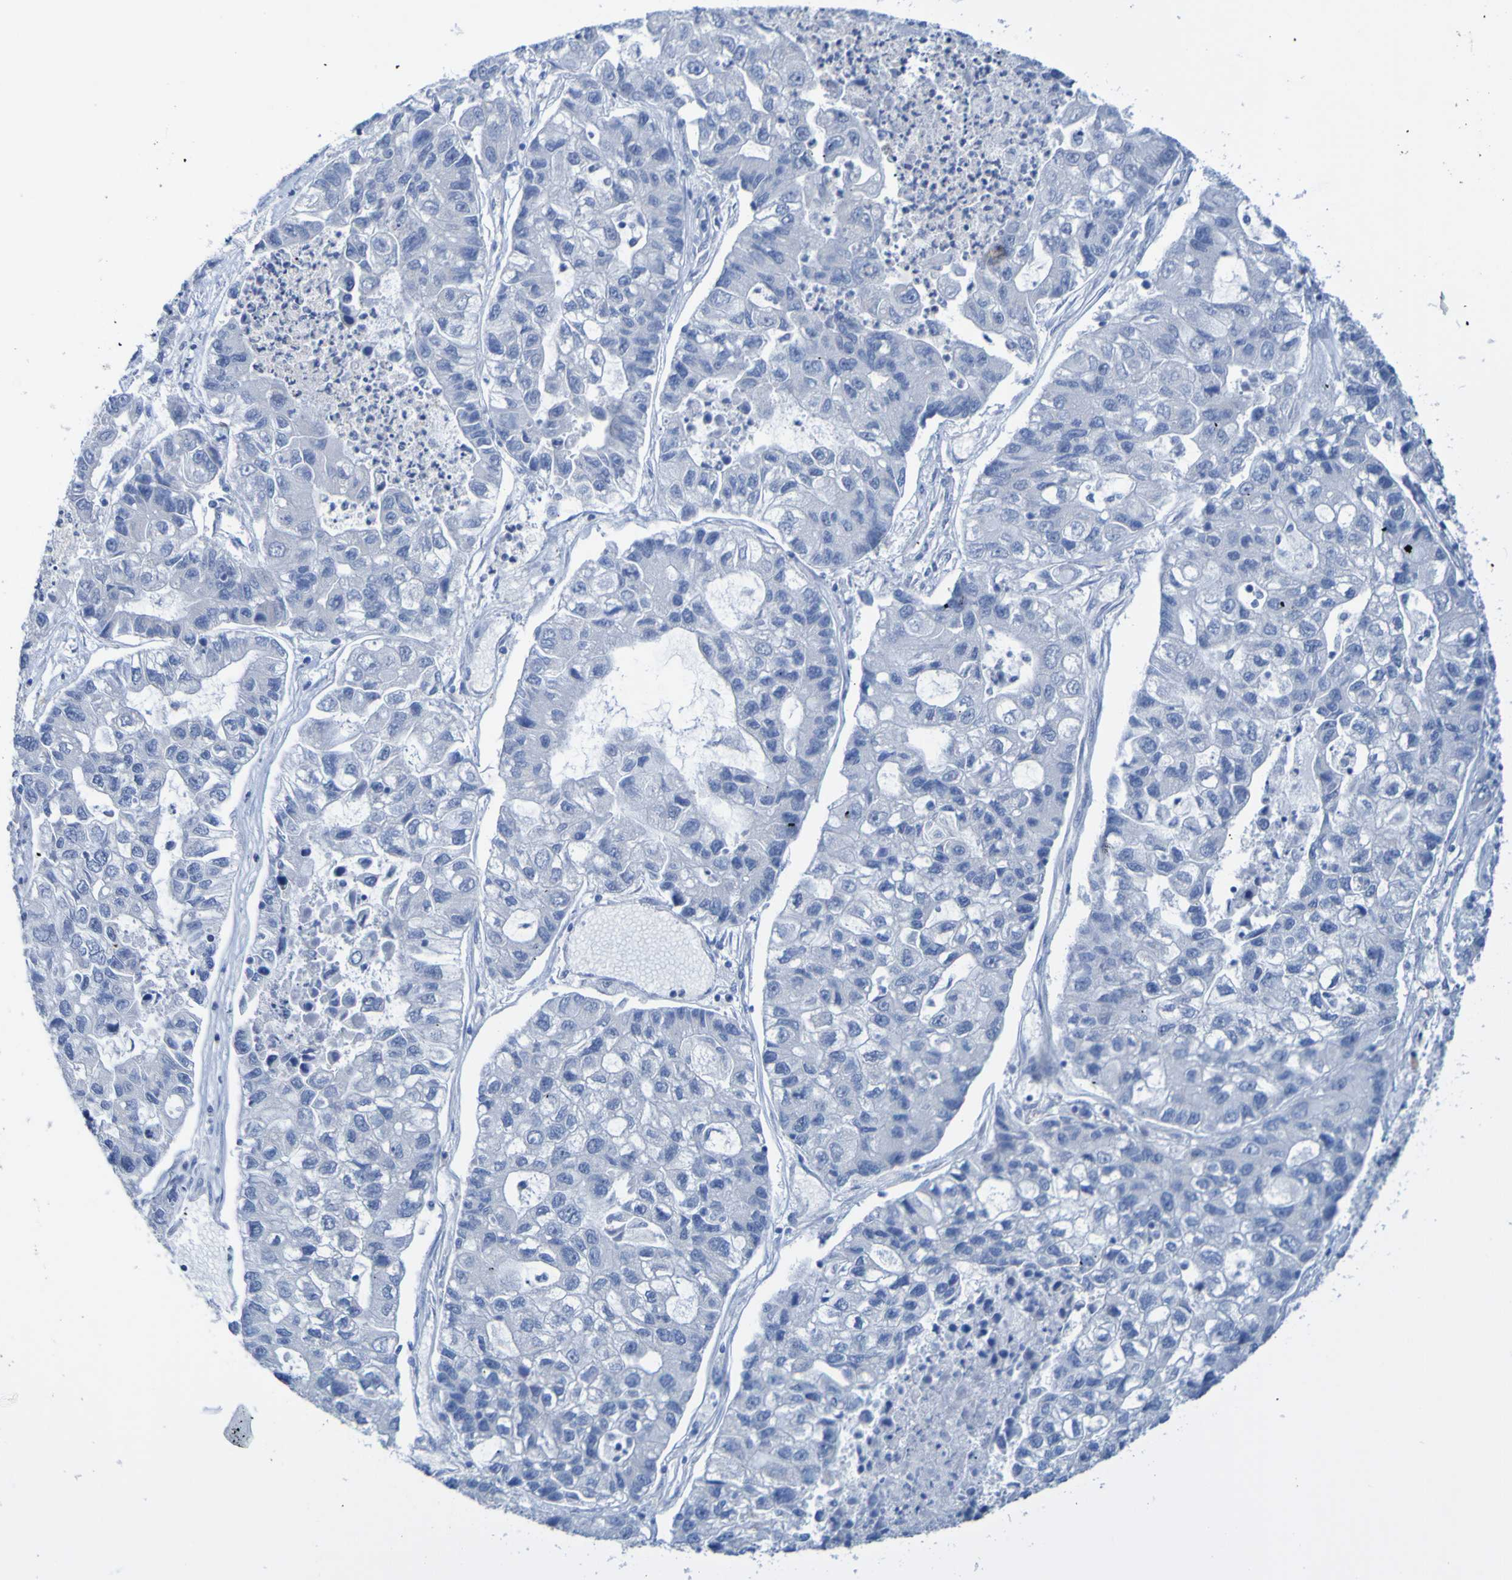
{"staining": {"intensity": "negative", "quantity": "none", "location": "none"}, "tissue": "lung cancer", "cell_type": "Tumor cells", "image_type": "cancer", "snomed": [{"axis": "morphology", "description": "Adenocarcinoma, NOS"}, {"axis": "topography", "description": "Lung"}], "caption": "An immunohistochemistry (IHC) image of lung adenocarcinoma is shown. There is no staining in tumor cells of lung adenocarcinoma.", "gene": "ACMSD", "patient": {"sex": "female", "age": 51}}